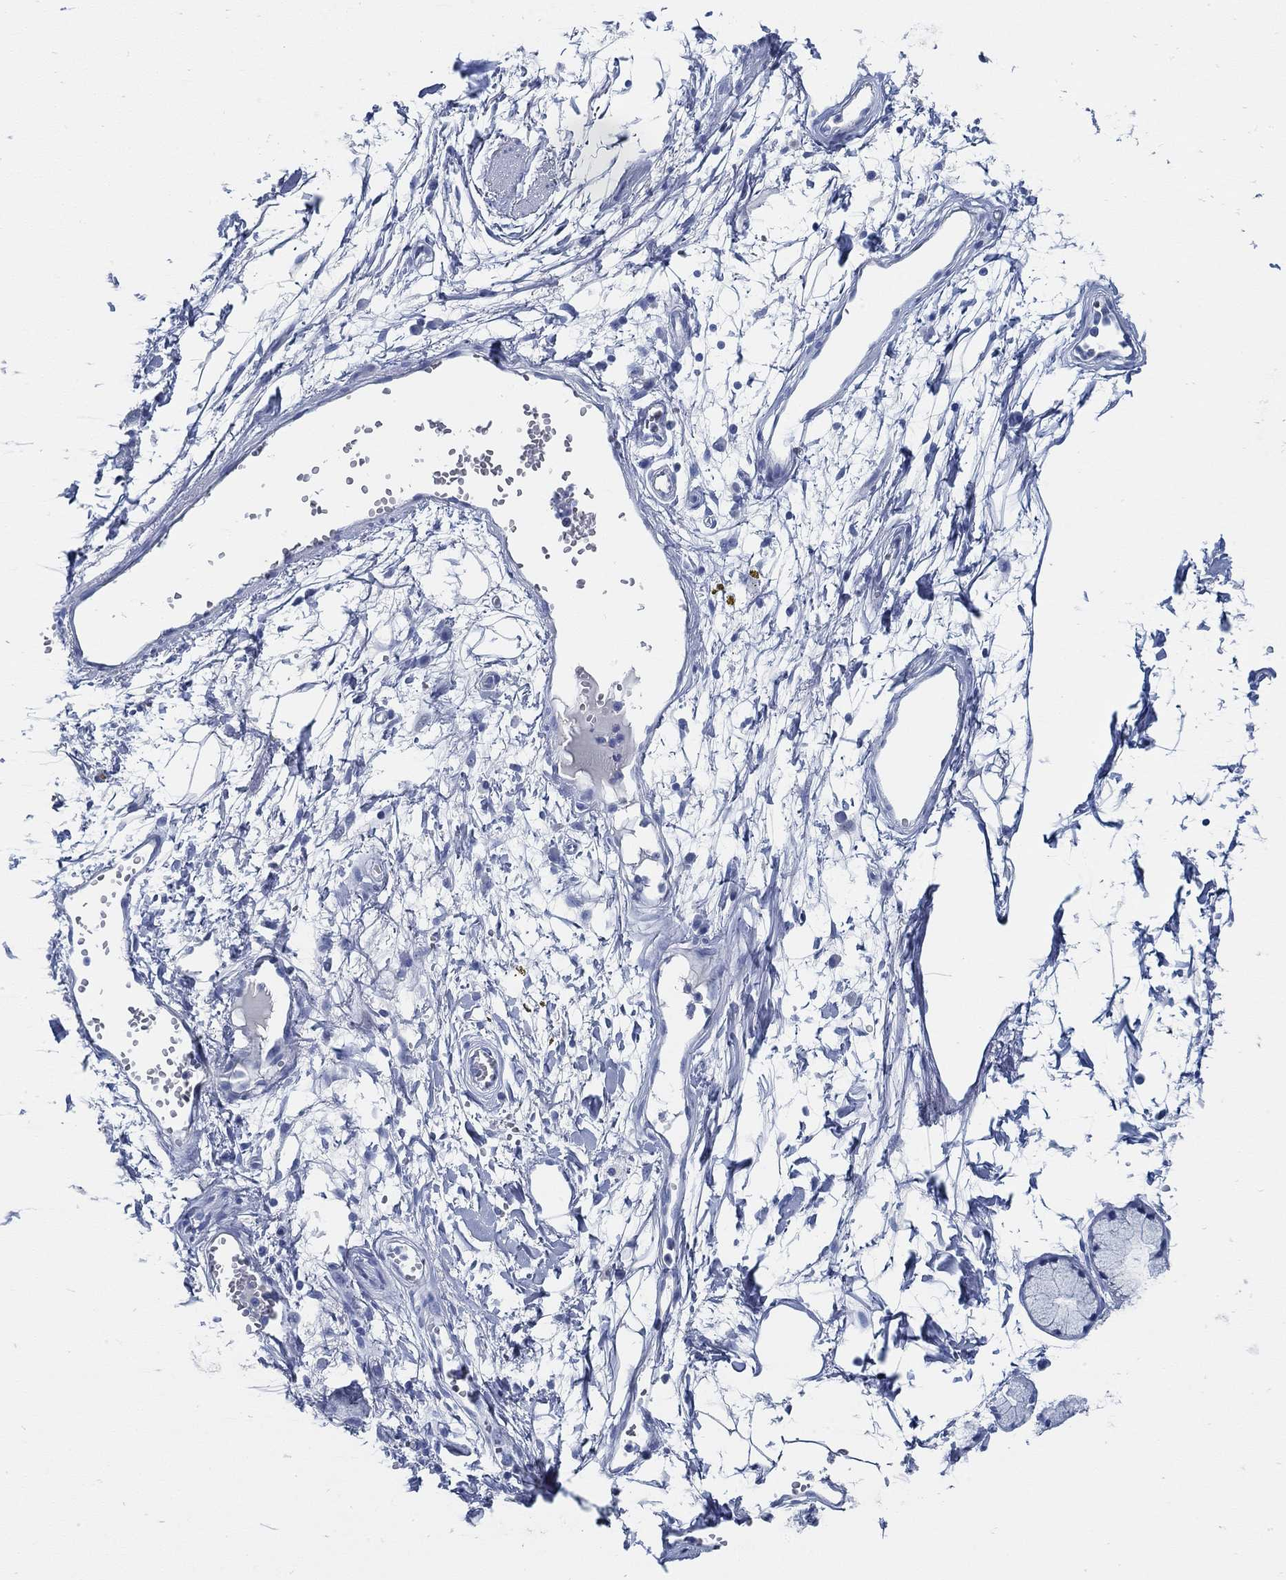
{"staining": {"intensity": "negative", "quantity": "none", "location": "none"}, "tissue": "adipose tissue", "cell_type": "Adipocytes", "image_type": "normal", "snomed": [{"axis": "morphology", "description": "Normal tissue, NOS"}, {"axis": "morphology", "description": "Squamous cell carcinoma, NOS"}, {"axis": "topography", "description": "Cartilage tissue"}, {"axis": "topography", "description": "Lung"}], "caption": "Immunohistochemistry micrograph of unremarkable adipose tissue: human adipose tissue stained with DAB (3,3'-diaminobenzidine) shows no significant protein staining in adipocytes. Brightfield microscopy of IHC stained with DAB (3,3'-diaminobenzidine) (brown) and hematoxylin (blue), captured at high magnification.", "gene": "SLC45A1", "patient": {"sex": "male", "age": 66}}